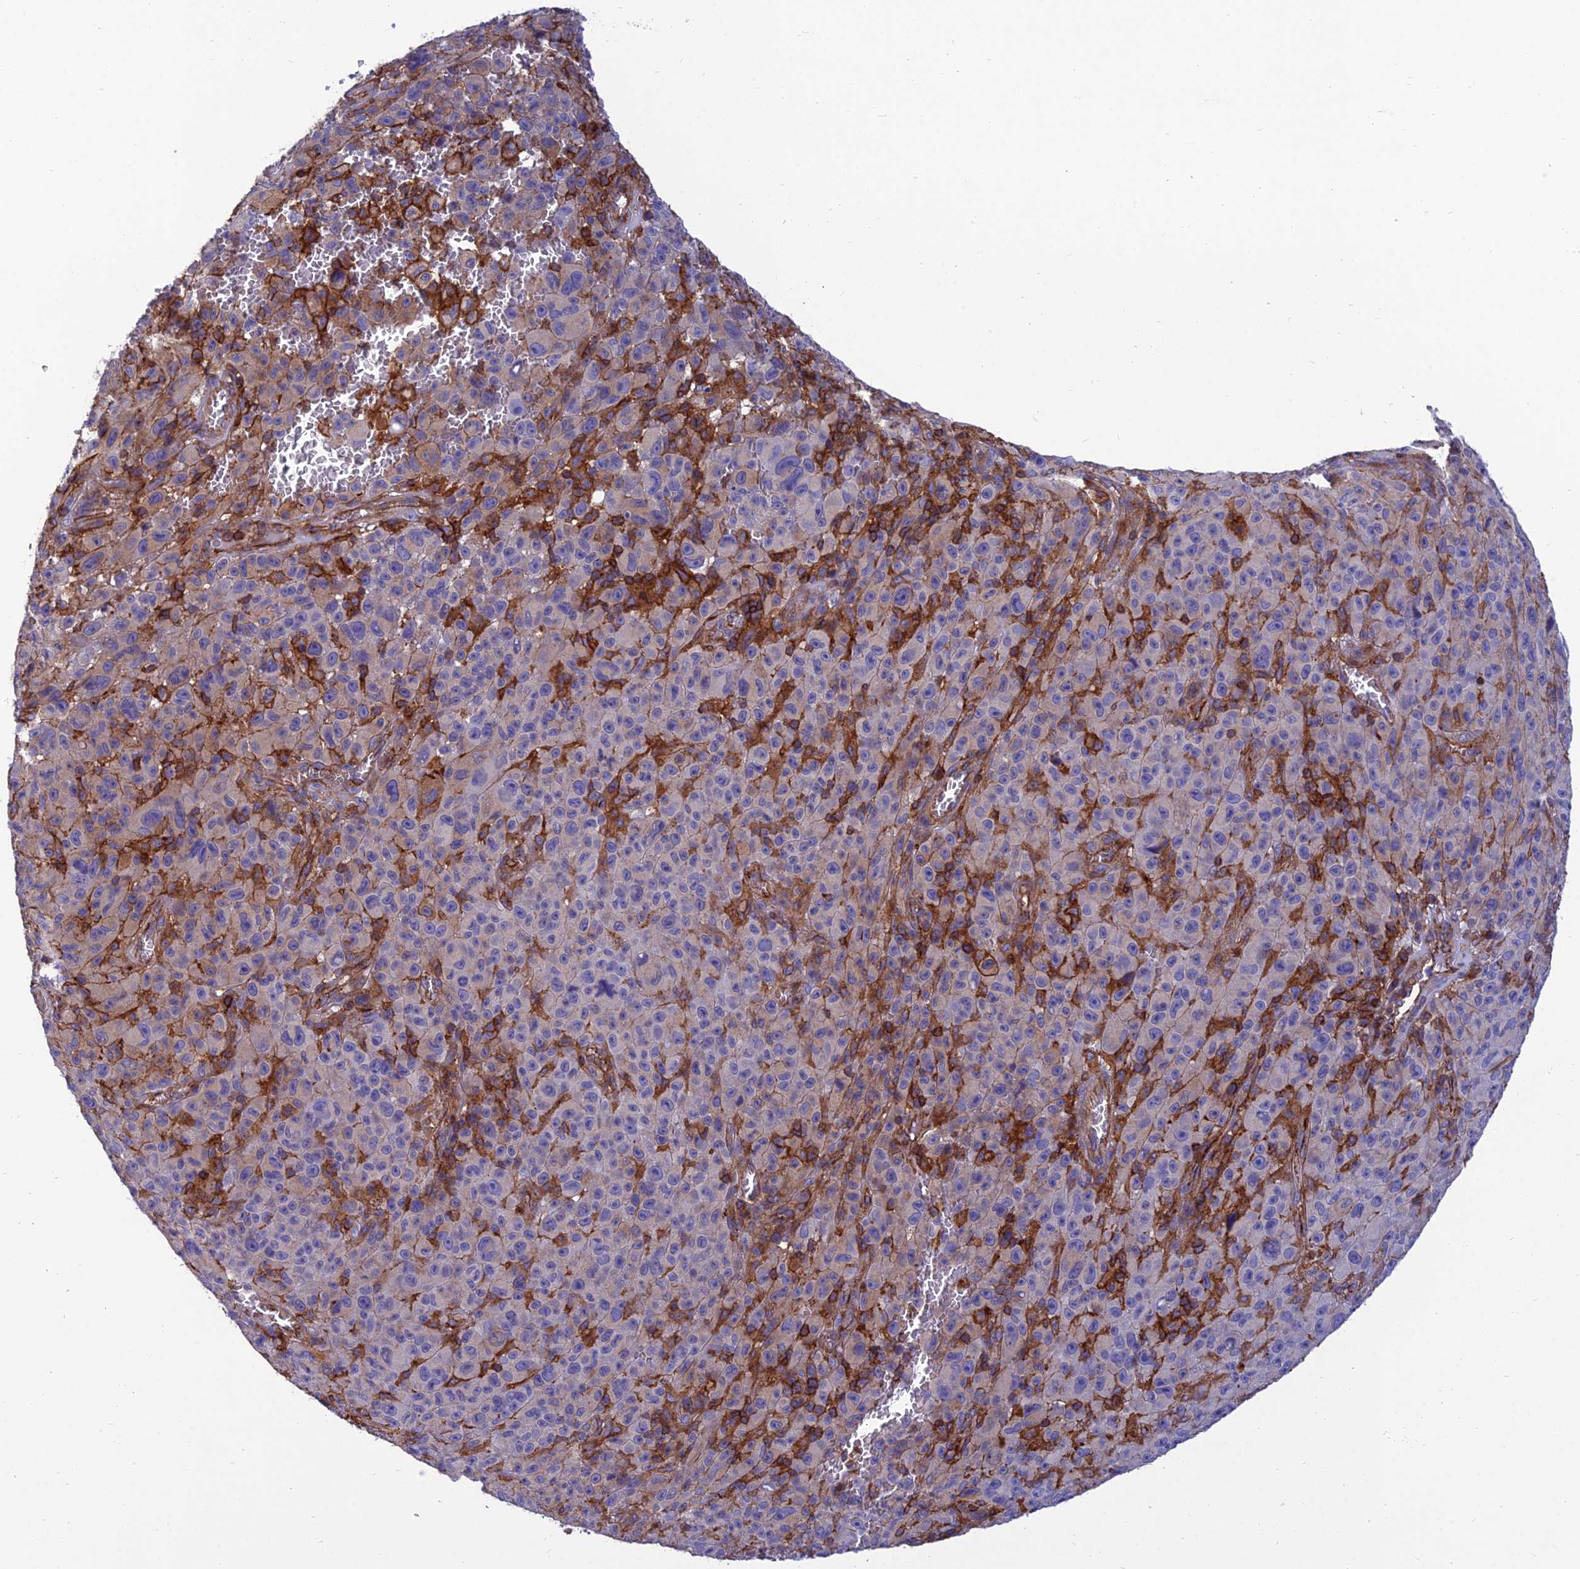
{"staining": {"intensity": "negative", "quantity": "none", "location": "none"}, "tissue": "melanoma", "cell_type": "Tumor cells", "image_type": "cancer", "snomed": [{"axis": "morphology", "description": "Malignant melanoma, NOS"}, {"axis": "topography", "description": "Skin"}], "caption": "High power microscopy micrograph of an immunohistochemistry (IHC) histopathology image of malignant melanoma, revealing no significant expression in tumor cells.", "gene": "PPP1R18", "patient": {"sex": "female", "age": 82}}